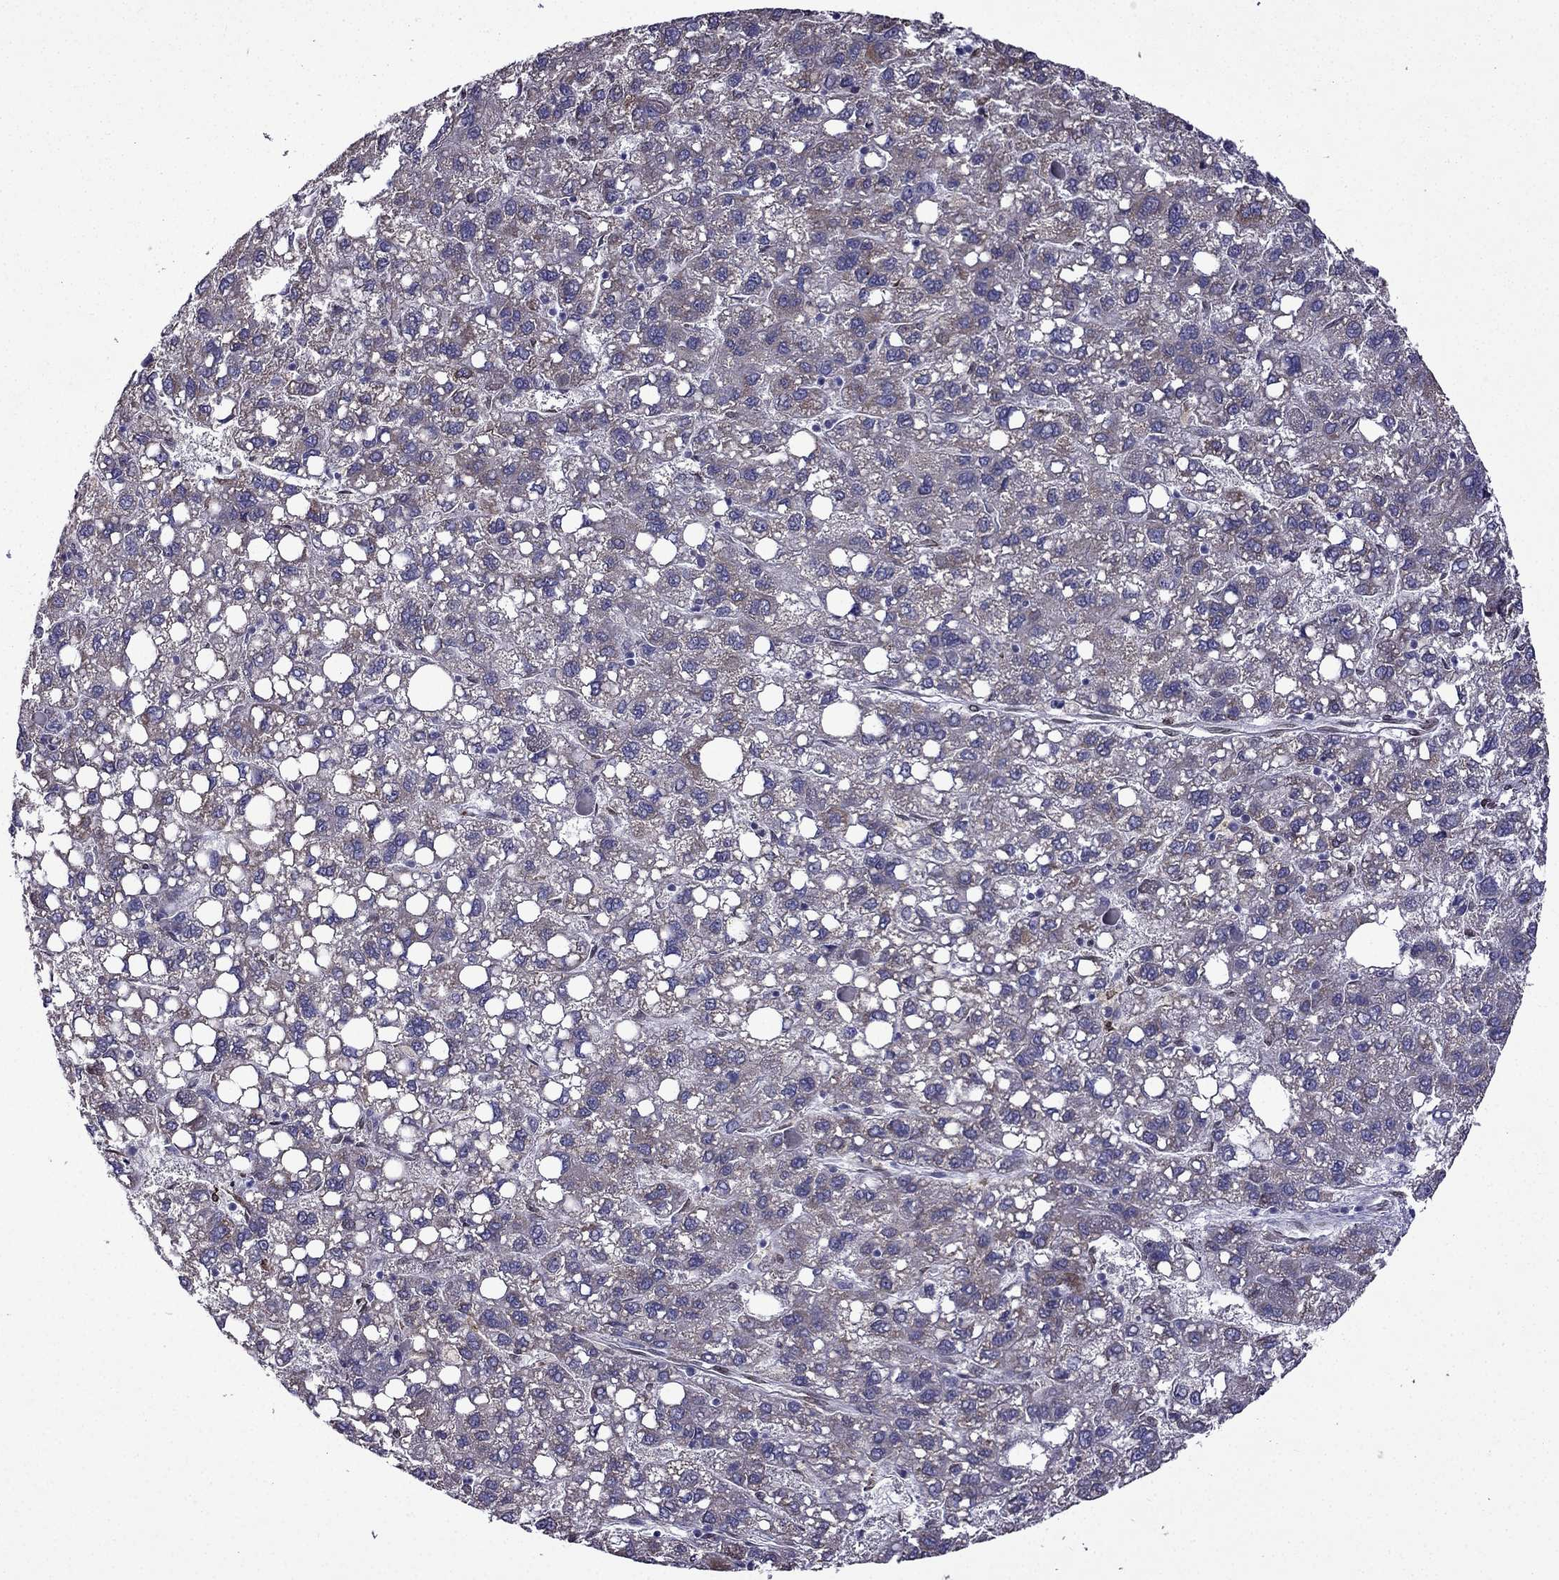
{"staining": {"intensity": "moderate", "quantity": "<25%", "location": "cytoplasmic/membranous"}, "tissue": "liver cancer", "cell_type": "Tumor cells", "image_type": "cancer", "snomed": [{"axis": "morphology", "description": "Carcinoma, Hepatocellular, NOS"}, {"axis": "topography", "description": "Liver"}], "caption": "Immunohistochemical staining of hepatocellular carcinoma (liver) reveals moderate cytoplasmic/membranous protein staining in approximately <25% of tumor cells.", "gene": "IKBIP", "patient": {"sex": "female", "age": 82}}